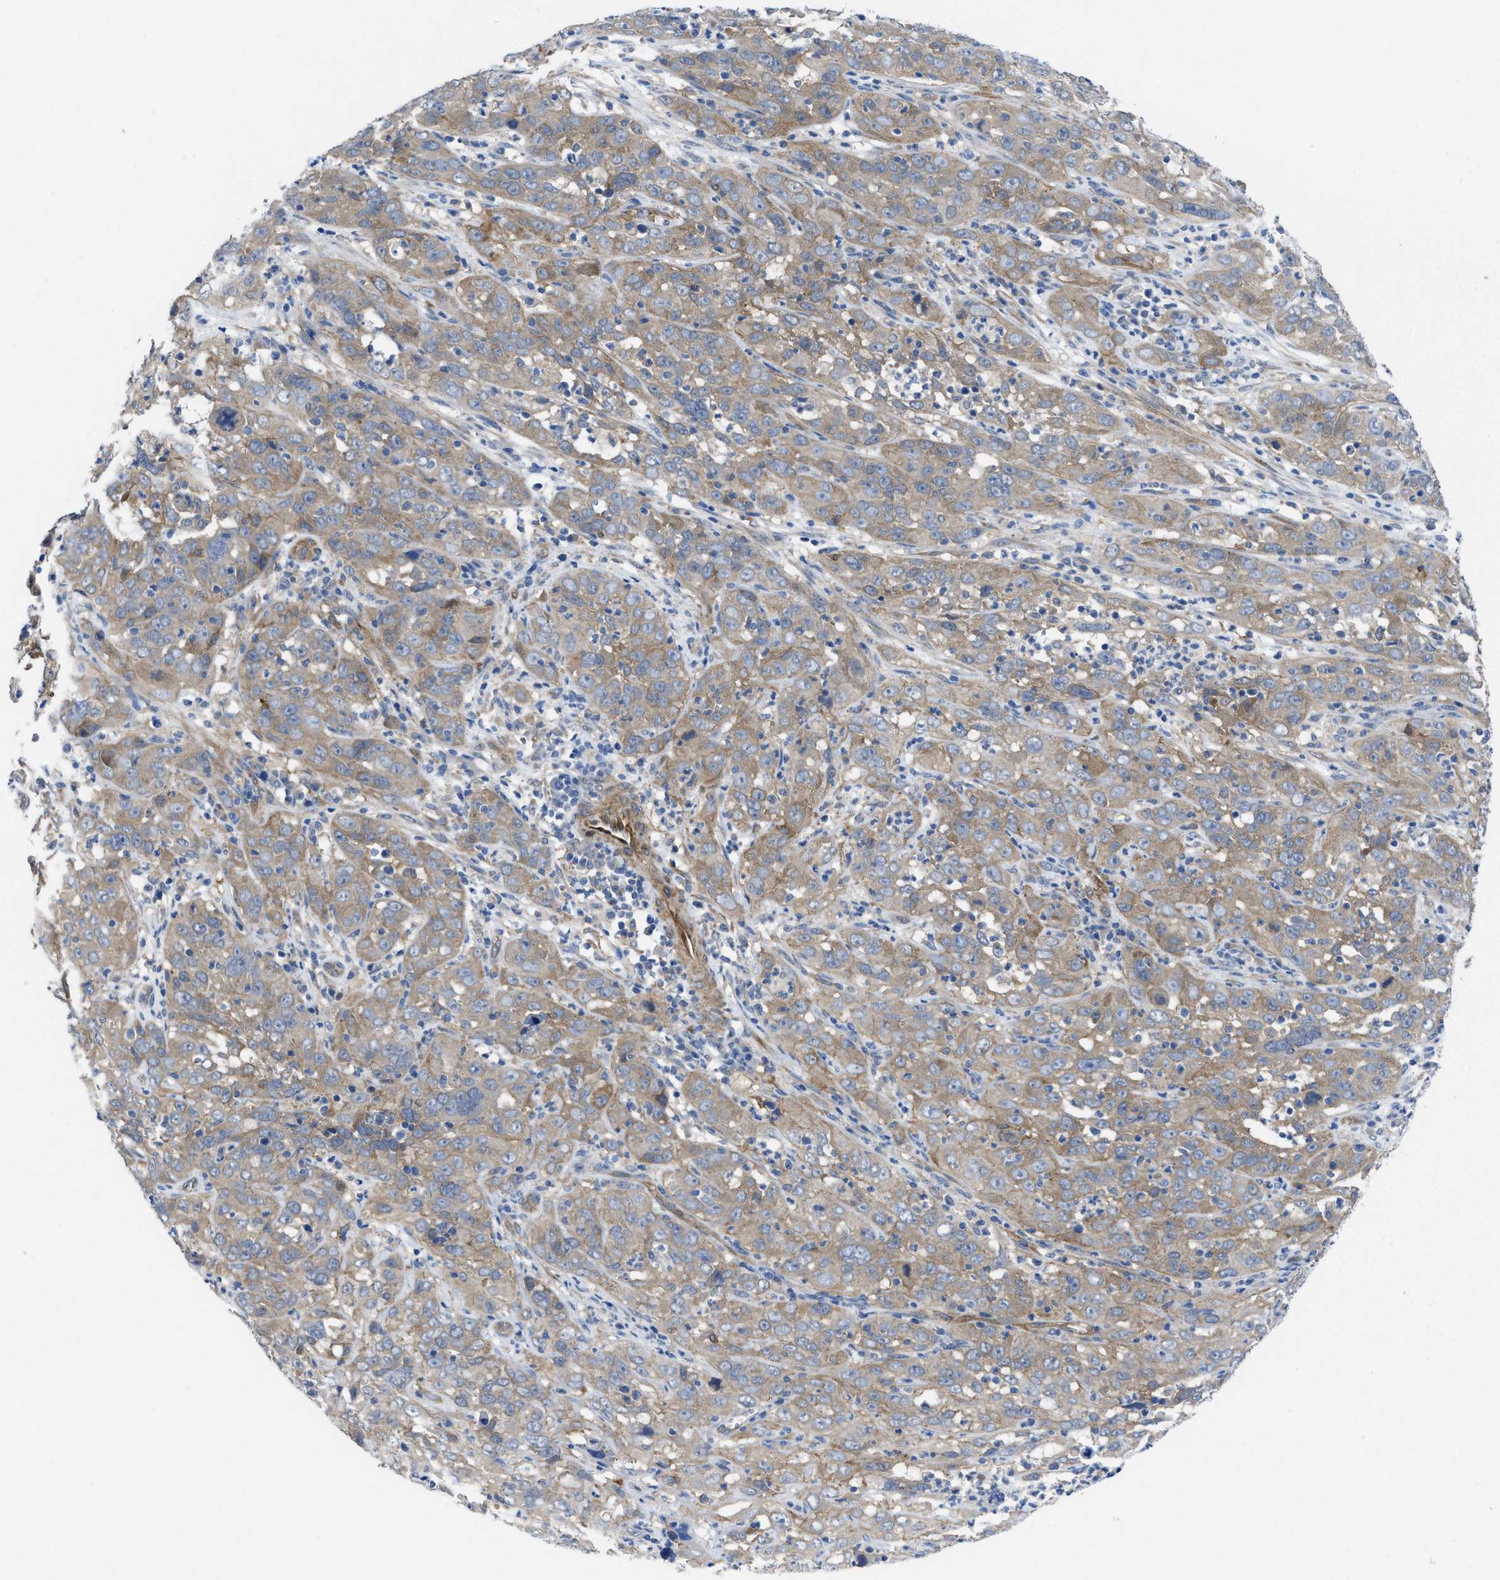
{"staining": {"intensity": "moderate", "quantity": ">75%", "location": "cytoplasmic/membranous"}, "tissue": "cervical cancer", "cell_type": "Tumor cells", "image_type": "cancer", "snomed": [{"axis": "morphology", "description": "Squamous cell carcinoma, NOS"}, {"axis": "topography", "description": "Cervix"}], "caption": "Immunohistochemical staining of human cervical cancer displays medium levels of moderate cytoplasmic/membranous expression in approximately >75% of tumor cells. Immunohistochemistry stains the protein in brown and the nuclei are stained blue.", "gene": "PDLIM5", "patient": {"sex": "female", "age": 32}}